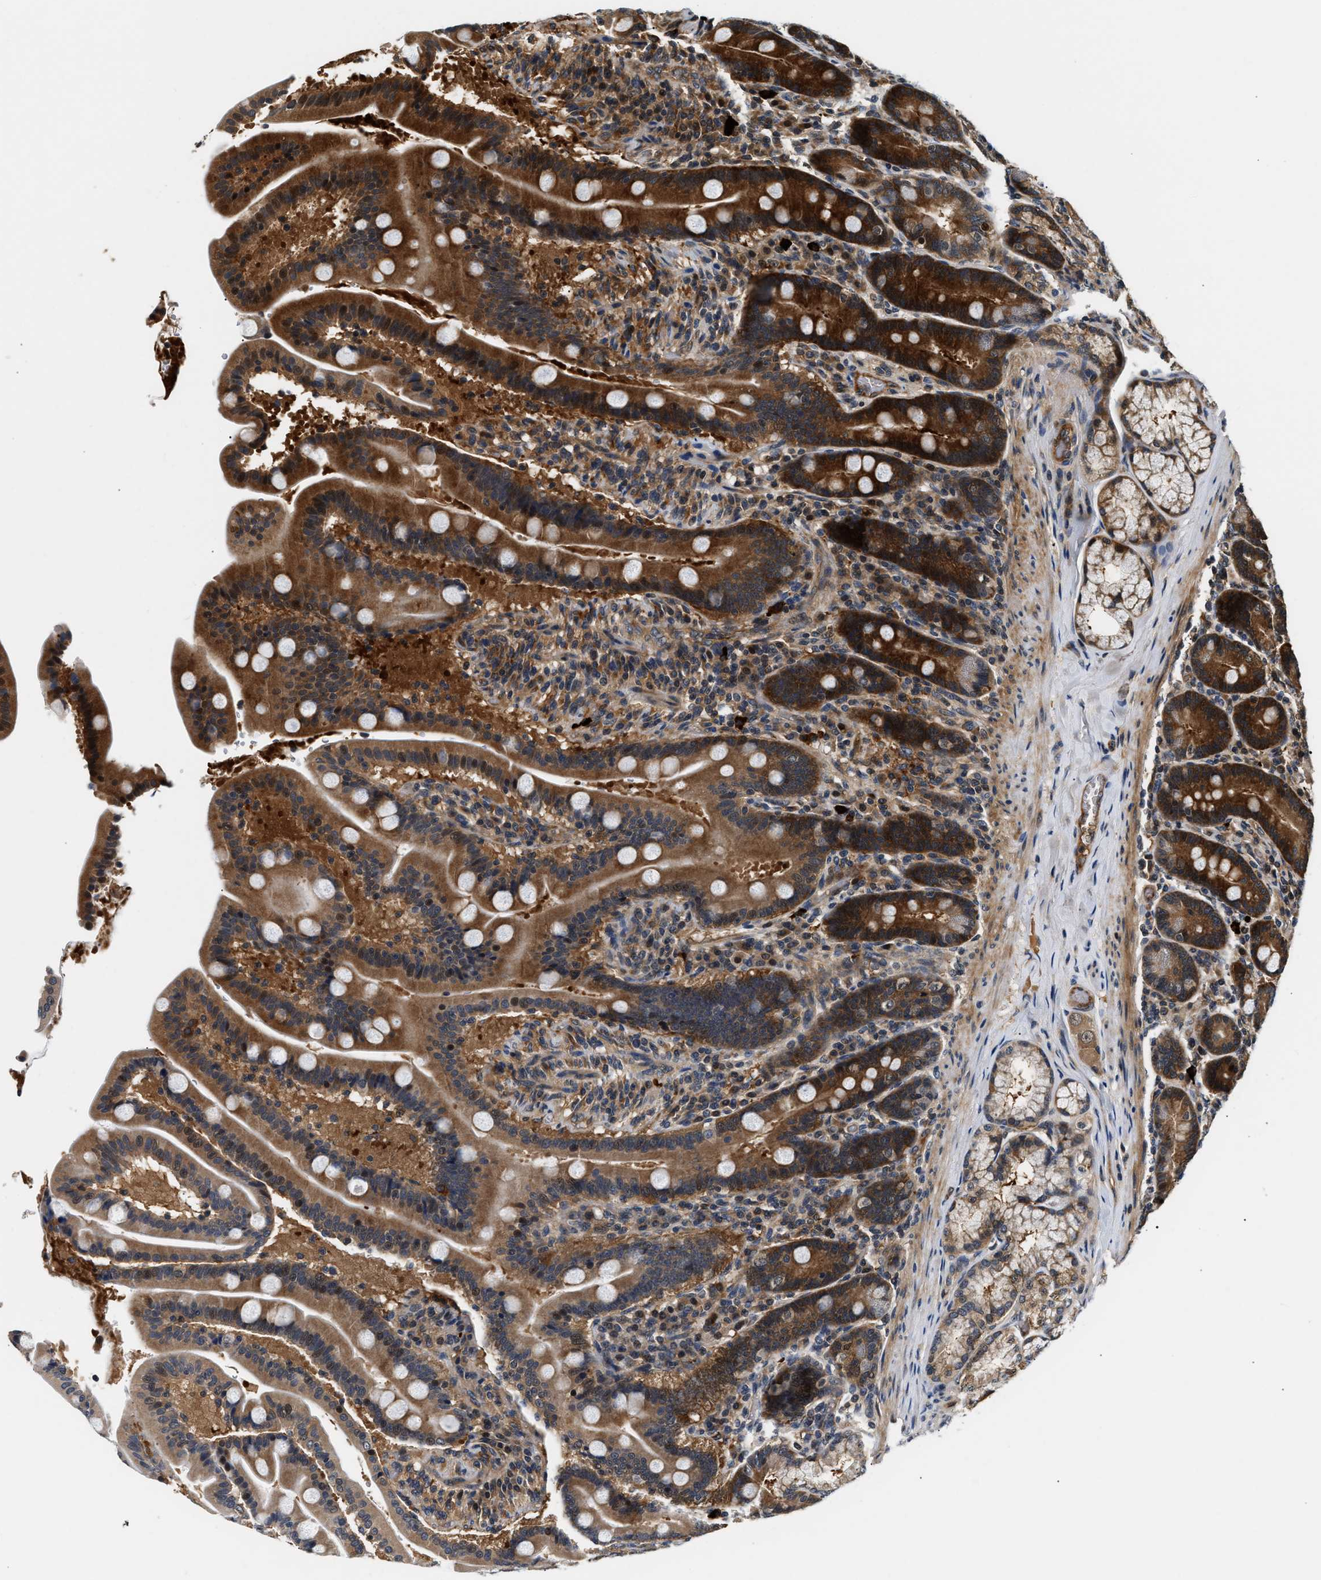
{"staining": {"intensity": "strong", "quantity": ">75%", "location": "cytoplasmic/membranous,nuclear"}, "tissue": "duodenum", "cell_type": "Glandular cells", "image_type": "normal", "snomed": [{"axis": "morphology", "description": "Normal tissue, NOS"}, {"axis": "topography", "description": "Duodenum"}], "caption": "Brown immunohistochemical staining in unremarkable human duodenum exhibits strong cytoplasmic/membranous,nuclear expression in approximately >75% of glandular cells. (DAB IHC with brightfield microscopy, high magnification).", "gene": "TUT7", "patient": {"sex": "male", "age": 54}}